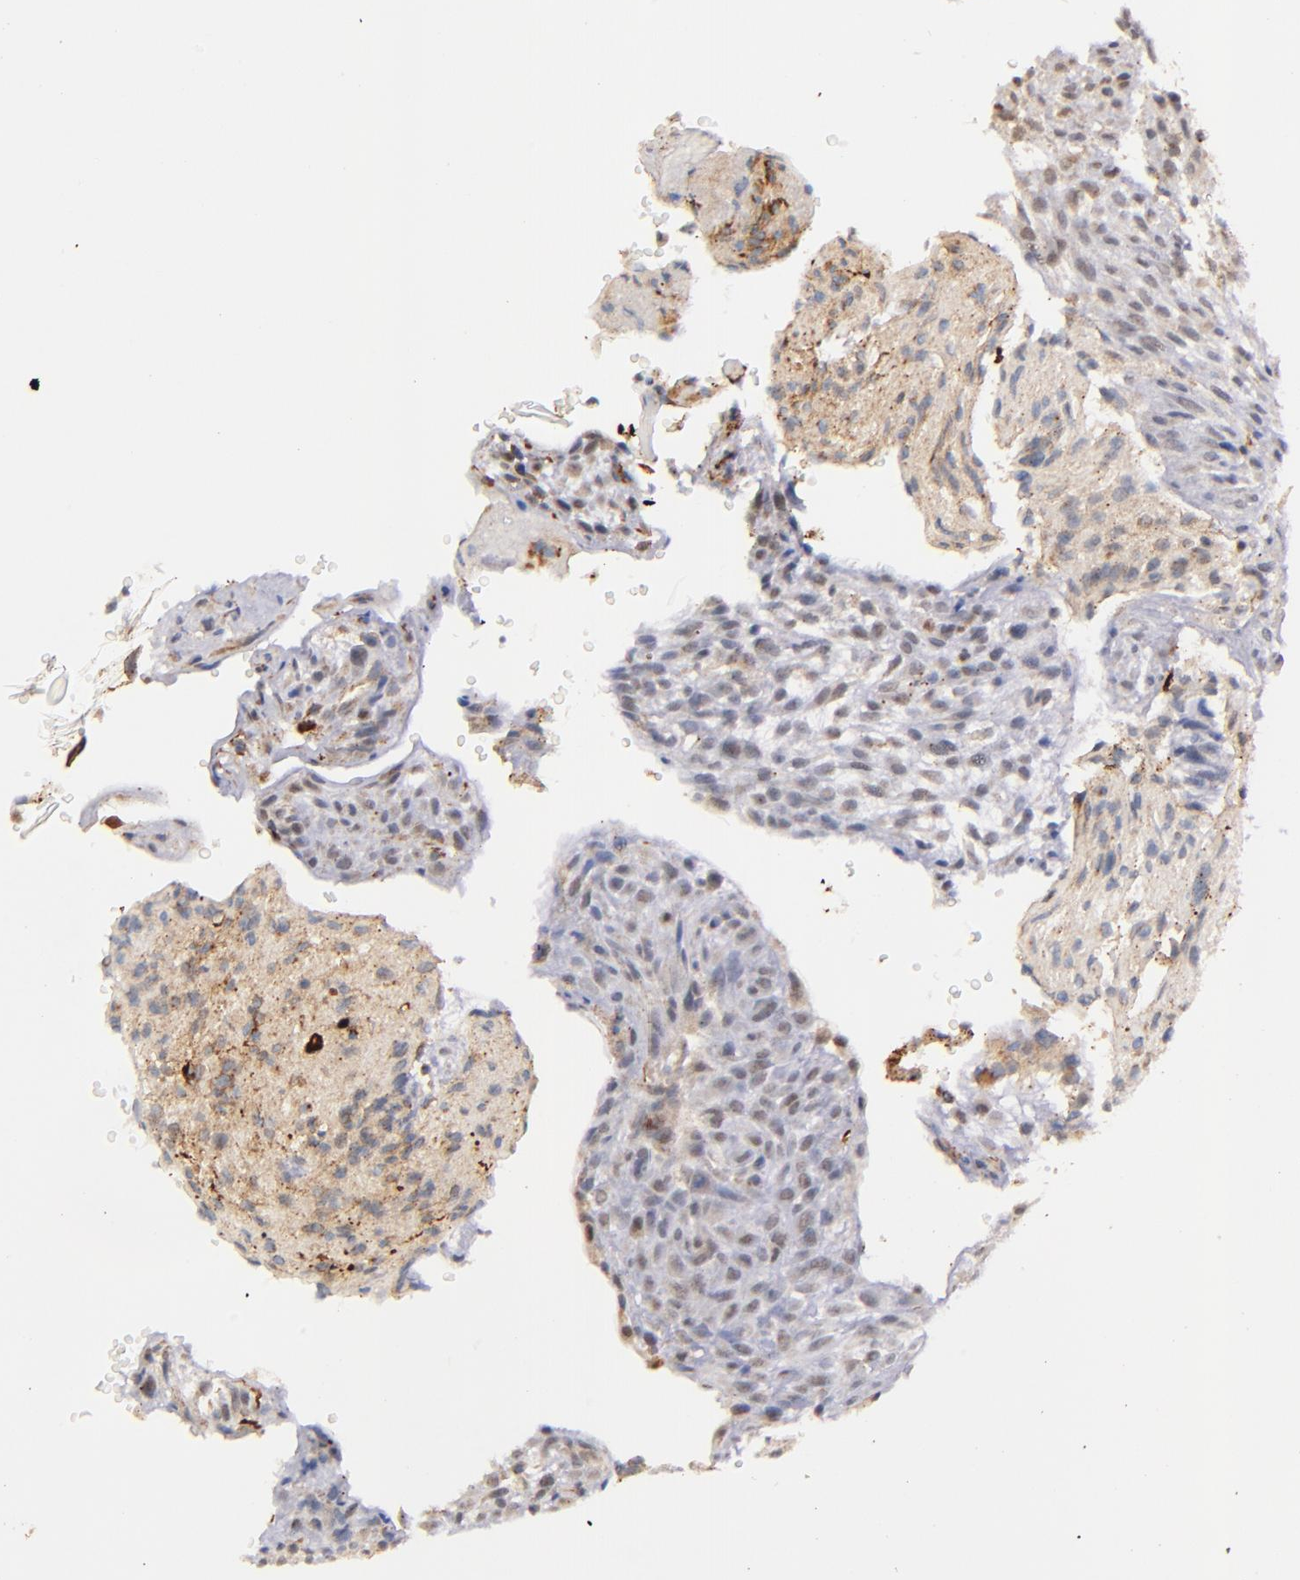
{"staining": {"intensity": "weak", "quantity": "25%-75%", "location": "cytoplasmic/membranous"}, "tissue": "glioma", "cell_type": "Tumor cells", "image_type": "cancer", "snomed": [{"axis": "morphology", "description": "Glioma, malignant, High grade"}, {"axis": "topography", "description": "Cerebral cortex"}], "caption": "Tumor cells demonstrate low levels of weak cytoplasmic/membranous expression in about 25%-75% of cells in glioma. The staining is performed using DAB (3,3'-diaminobenzidine) brown chromogen to label protein expression. The nuclei are counter-stained blue using hematoxylin.", "gene": "SYP", "patient": {"sex": "female", "age": 55}}